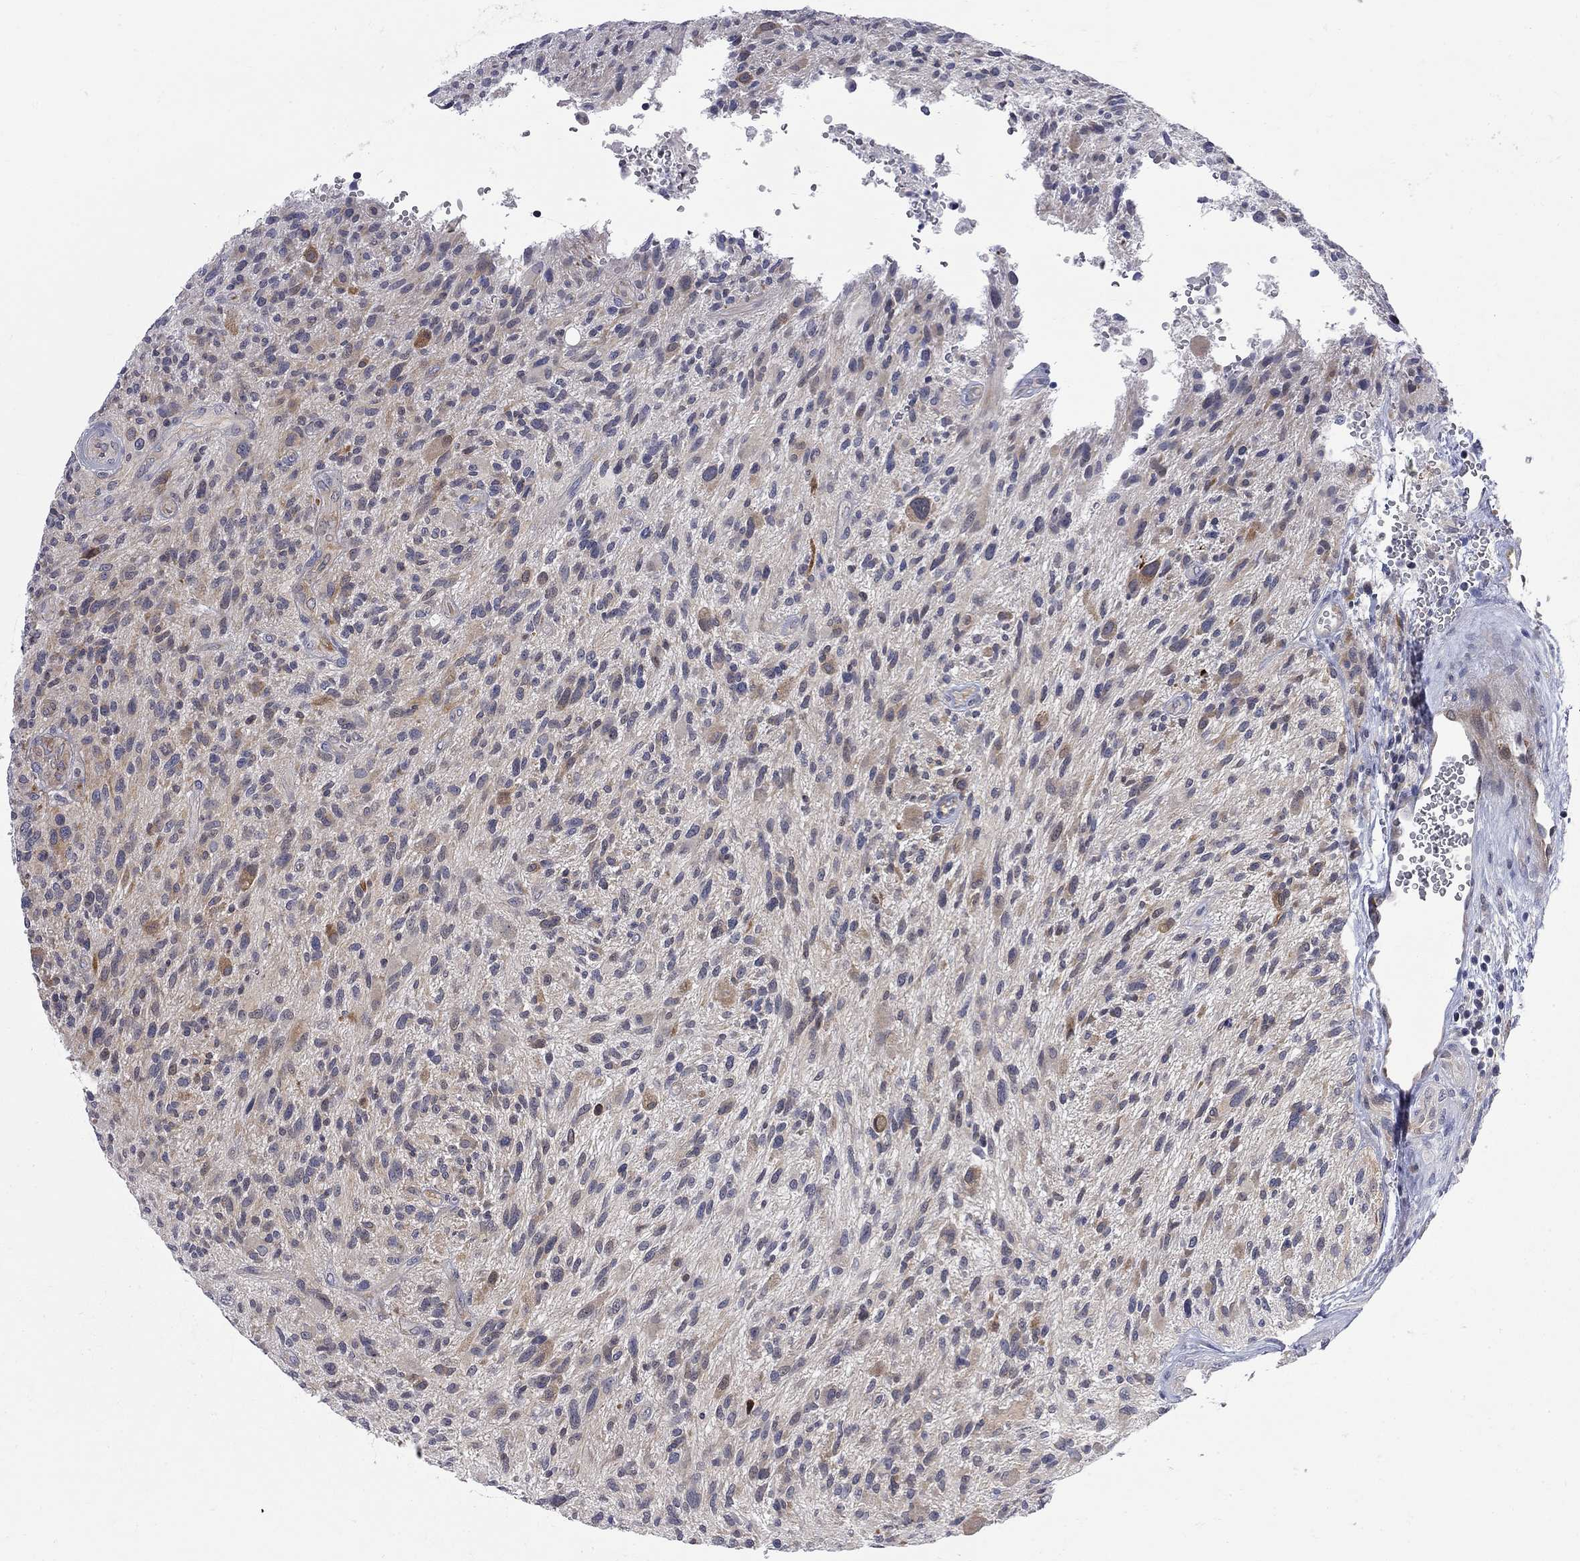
{"staining": {"intensity": "negative", "quantity": "none", "location": "none"}, "tissue": "glioma", "cell_type": "Tumor cells", "image_type": "cancer", "snomed": [{"axis": "morphology", "description": "Glioma, malignant, High grade"}, {"axis": "topography", "description": "Brain"}], "caption": "Human malignant high-grade glioma stained for a protein using immunohistochemistry (IHC) demonstrates no positivity in tumor cells.", "gene": "GALNT8", "patient": {"sex": "male", "age": 47}}